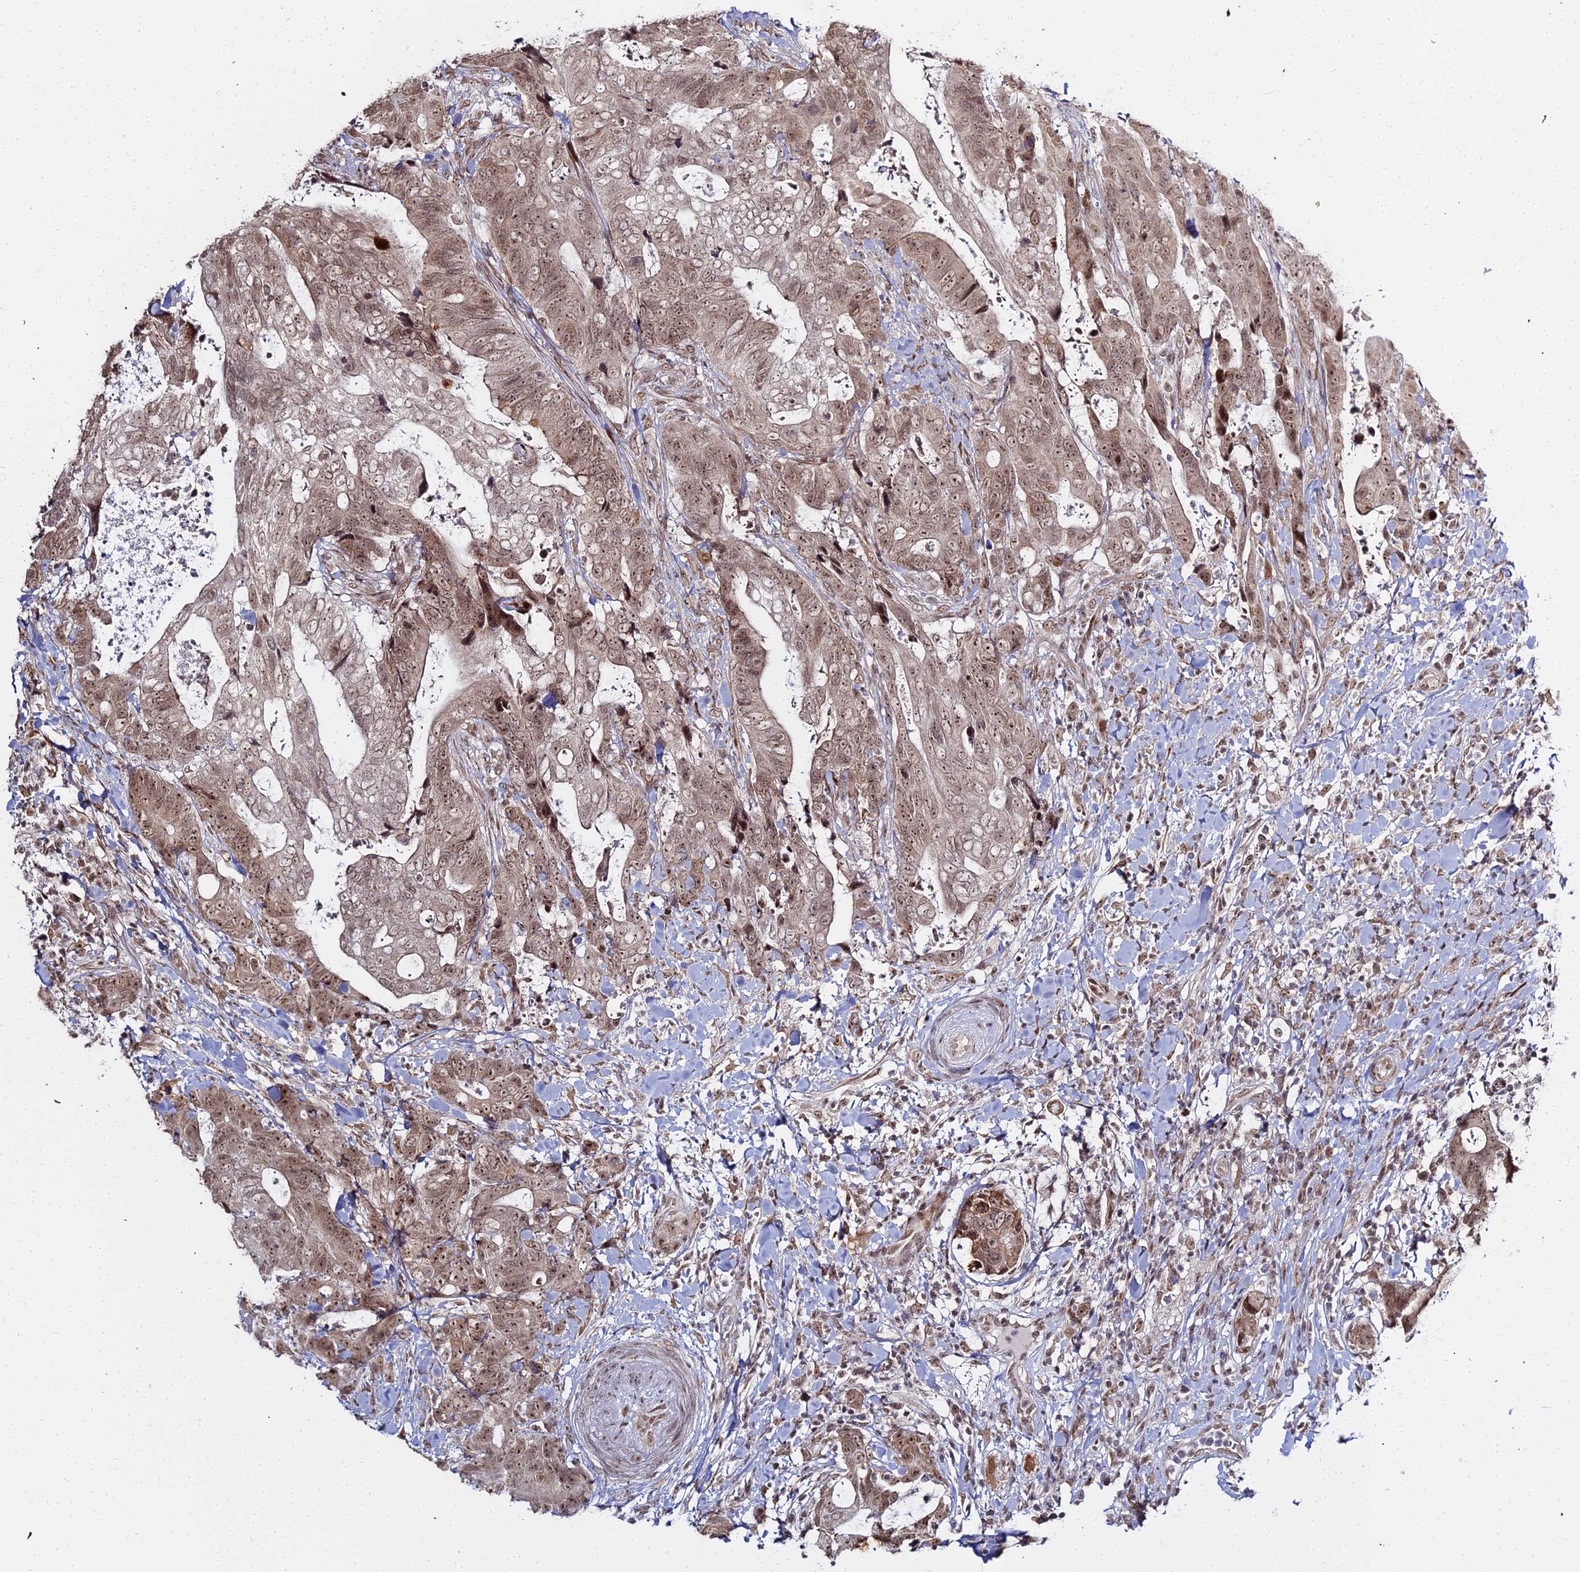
{"staining": {"intensity": "moderate", "quantity": ">75%", "location": "cytoplasmic/membranous,nuclear"}, "tissue": "colorectal cancer", "cell_type": "Tumor cells", "image_type": "cancer", "snomed": [{"axis": "morphology", "description": "Adenocarcinoma, NOS"}, {"axis": "topography", "description": "Colon"}], "caption": "Immunohistochemistry staining of colorectal cancer, which exhibits medium levels of moderate cytoplasmic/membranous and nuclear staining in about >75% of tumor cells indicating moderate cytoplasmic/membranous and nuclear protein staining. The staining was performed using DAB (3,3'-diaminobenzidine) (brown) for protein detection and nuclei were counterstained in hematoxylin (blue).", "gene": "ABCA2", "patient": {"sex": "female", "age": 82}}